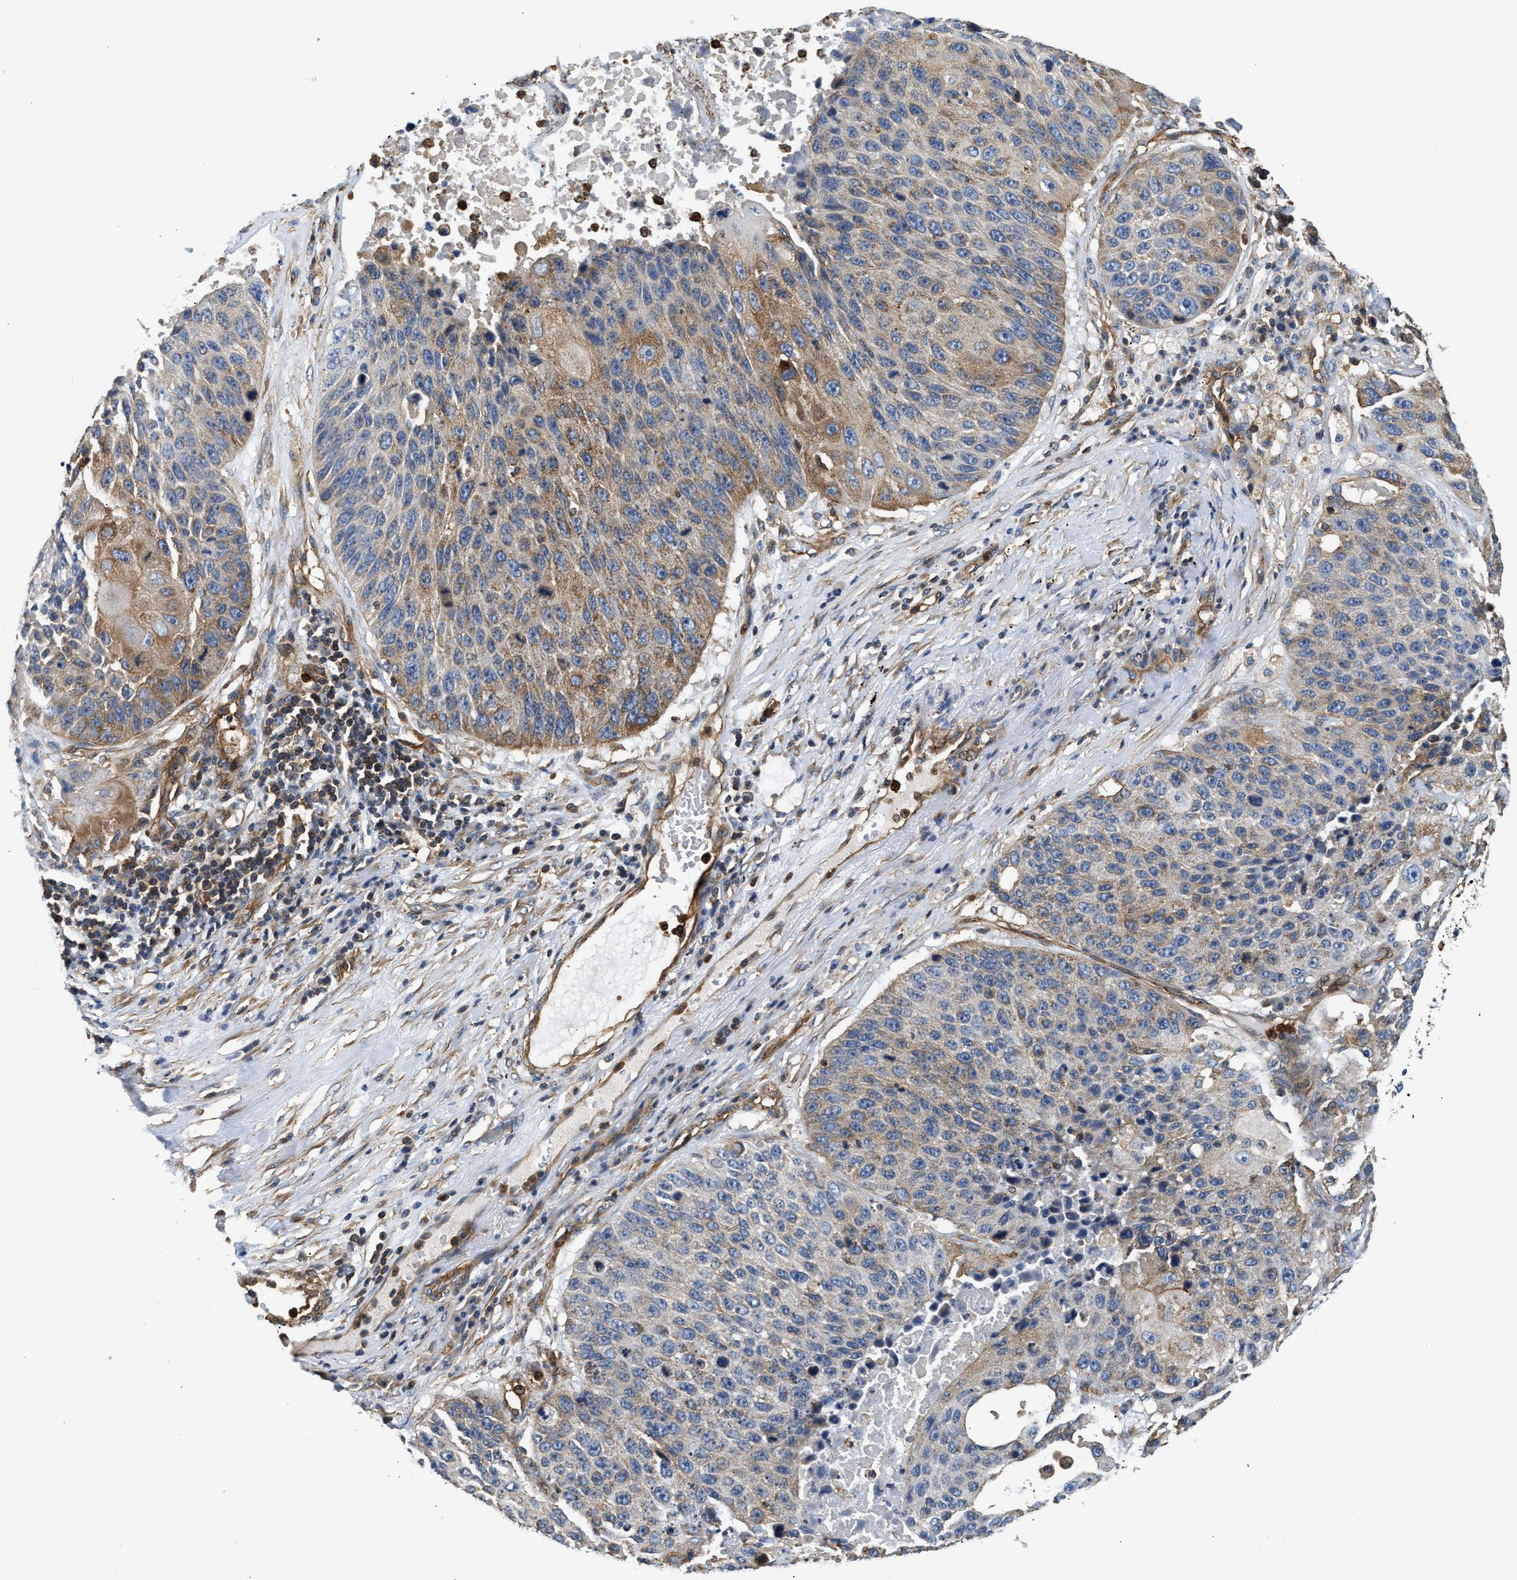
{"staining": {"intensity": "moderate", "quantity": "<25%", "location": "cytoplasmic/membranous"}, "tissue": "lung cancer", "cell_type": "Tumor cells", "image_type": "cancer", "snomed": [{"axis": "morphology", "description": "Squamous cell carcinoma, NOS"}, {"axis": "topography", "description": "Lung"}], "caption": "This image shows immunohistochemistry (IHC) staining of human lung cancer (squamous cell carcinoma), with low moderate cytoplasmic/membranous expression in approximately <25% of tumor cells.", "gene": "SAMD9L", "patient": {"sex": "male", "age": 61}}